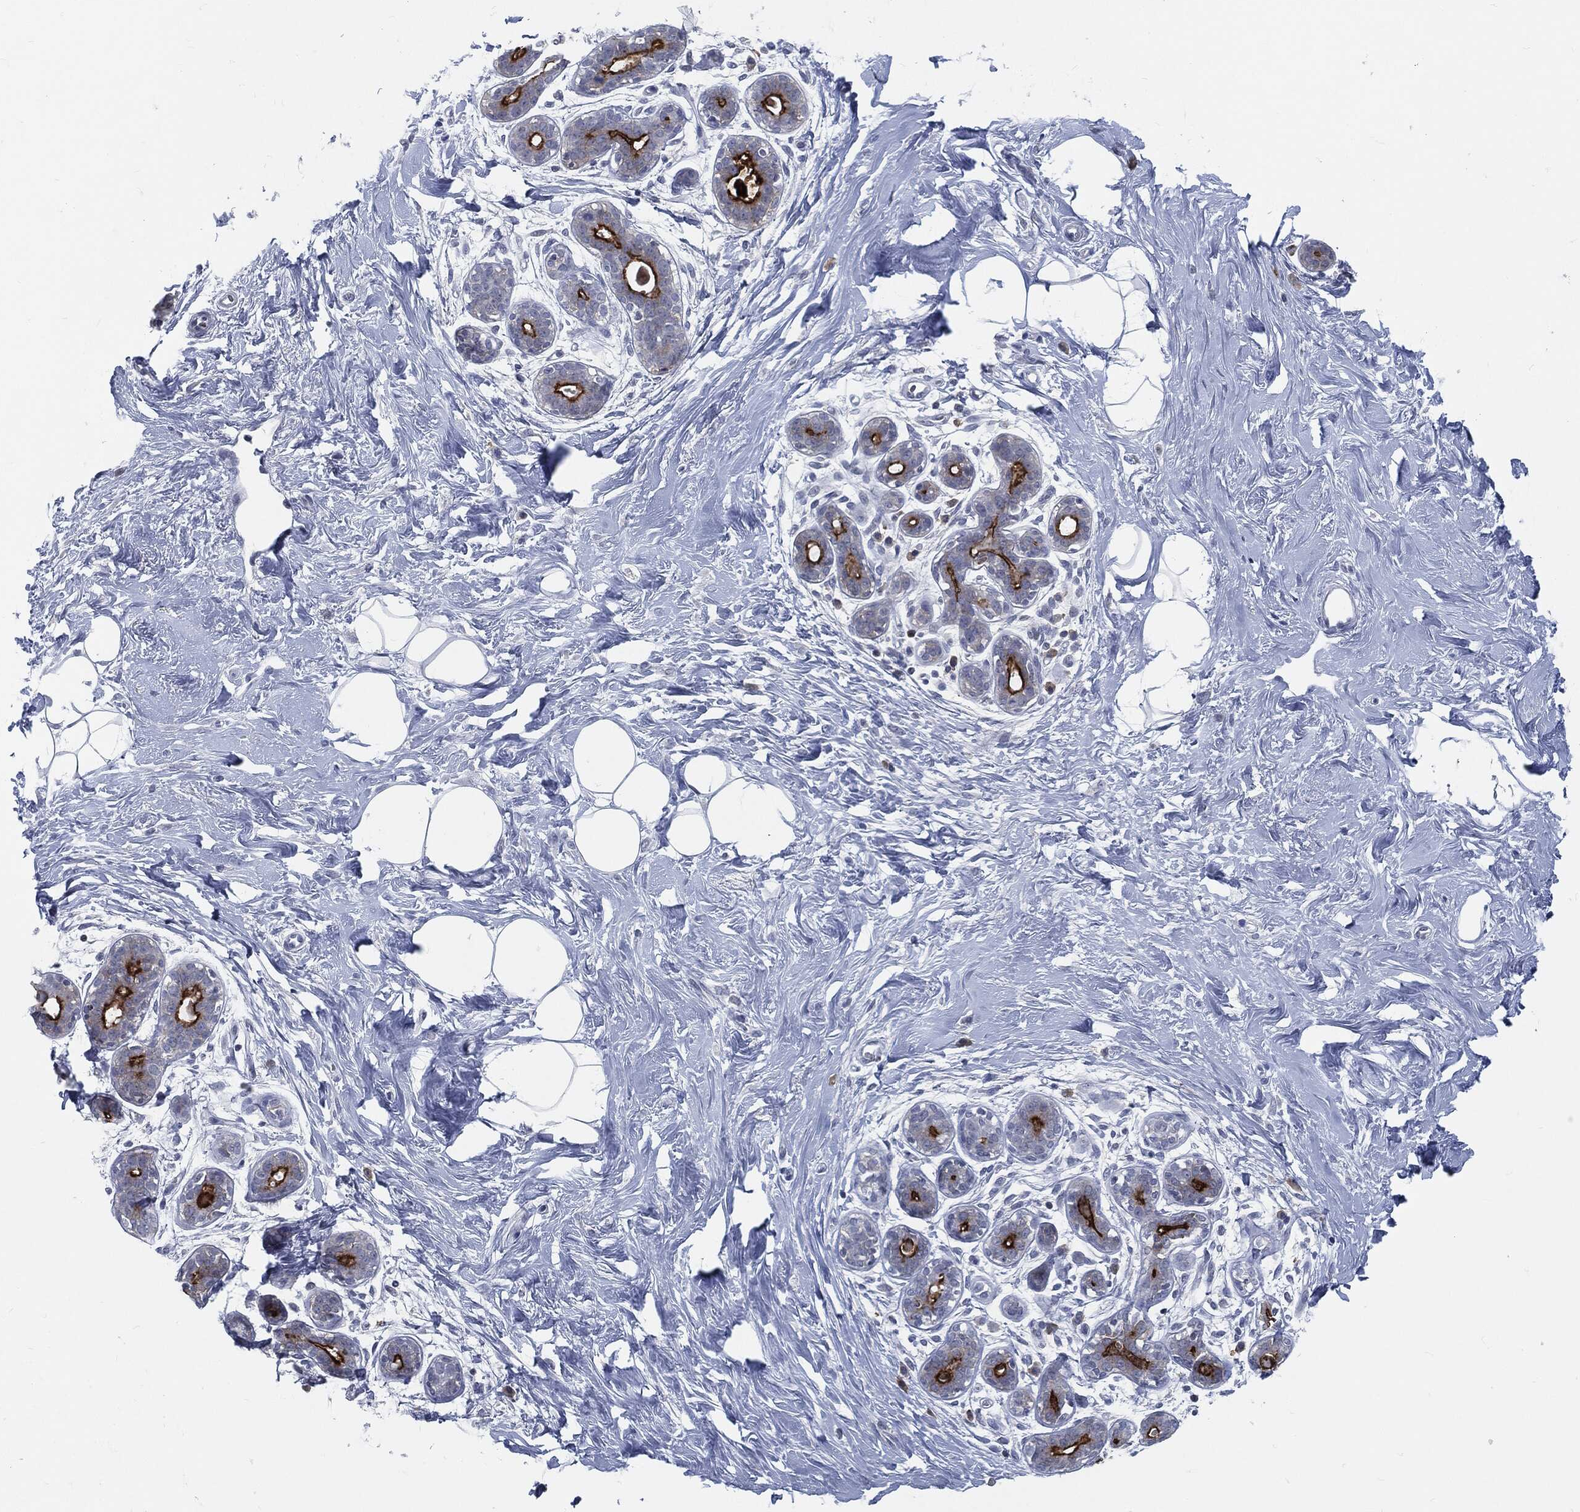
{"staining": {"intensity": "negative", "quantity": "none", "location": "none"}, "tissue": "breast", "cell_type": "Adipocytes", "image_type": "normal", "snomed": [{"axis": "morphology", "description": "Normal tissue, NOS"}, {"axis": "topography", "description": "Breast"}], "caption": "The histopathology image exhibits no staining of adipocytes in benign breast.", "gene": "PROM1", "patient": {"sex": "female", "age": 43}}